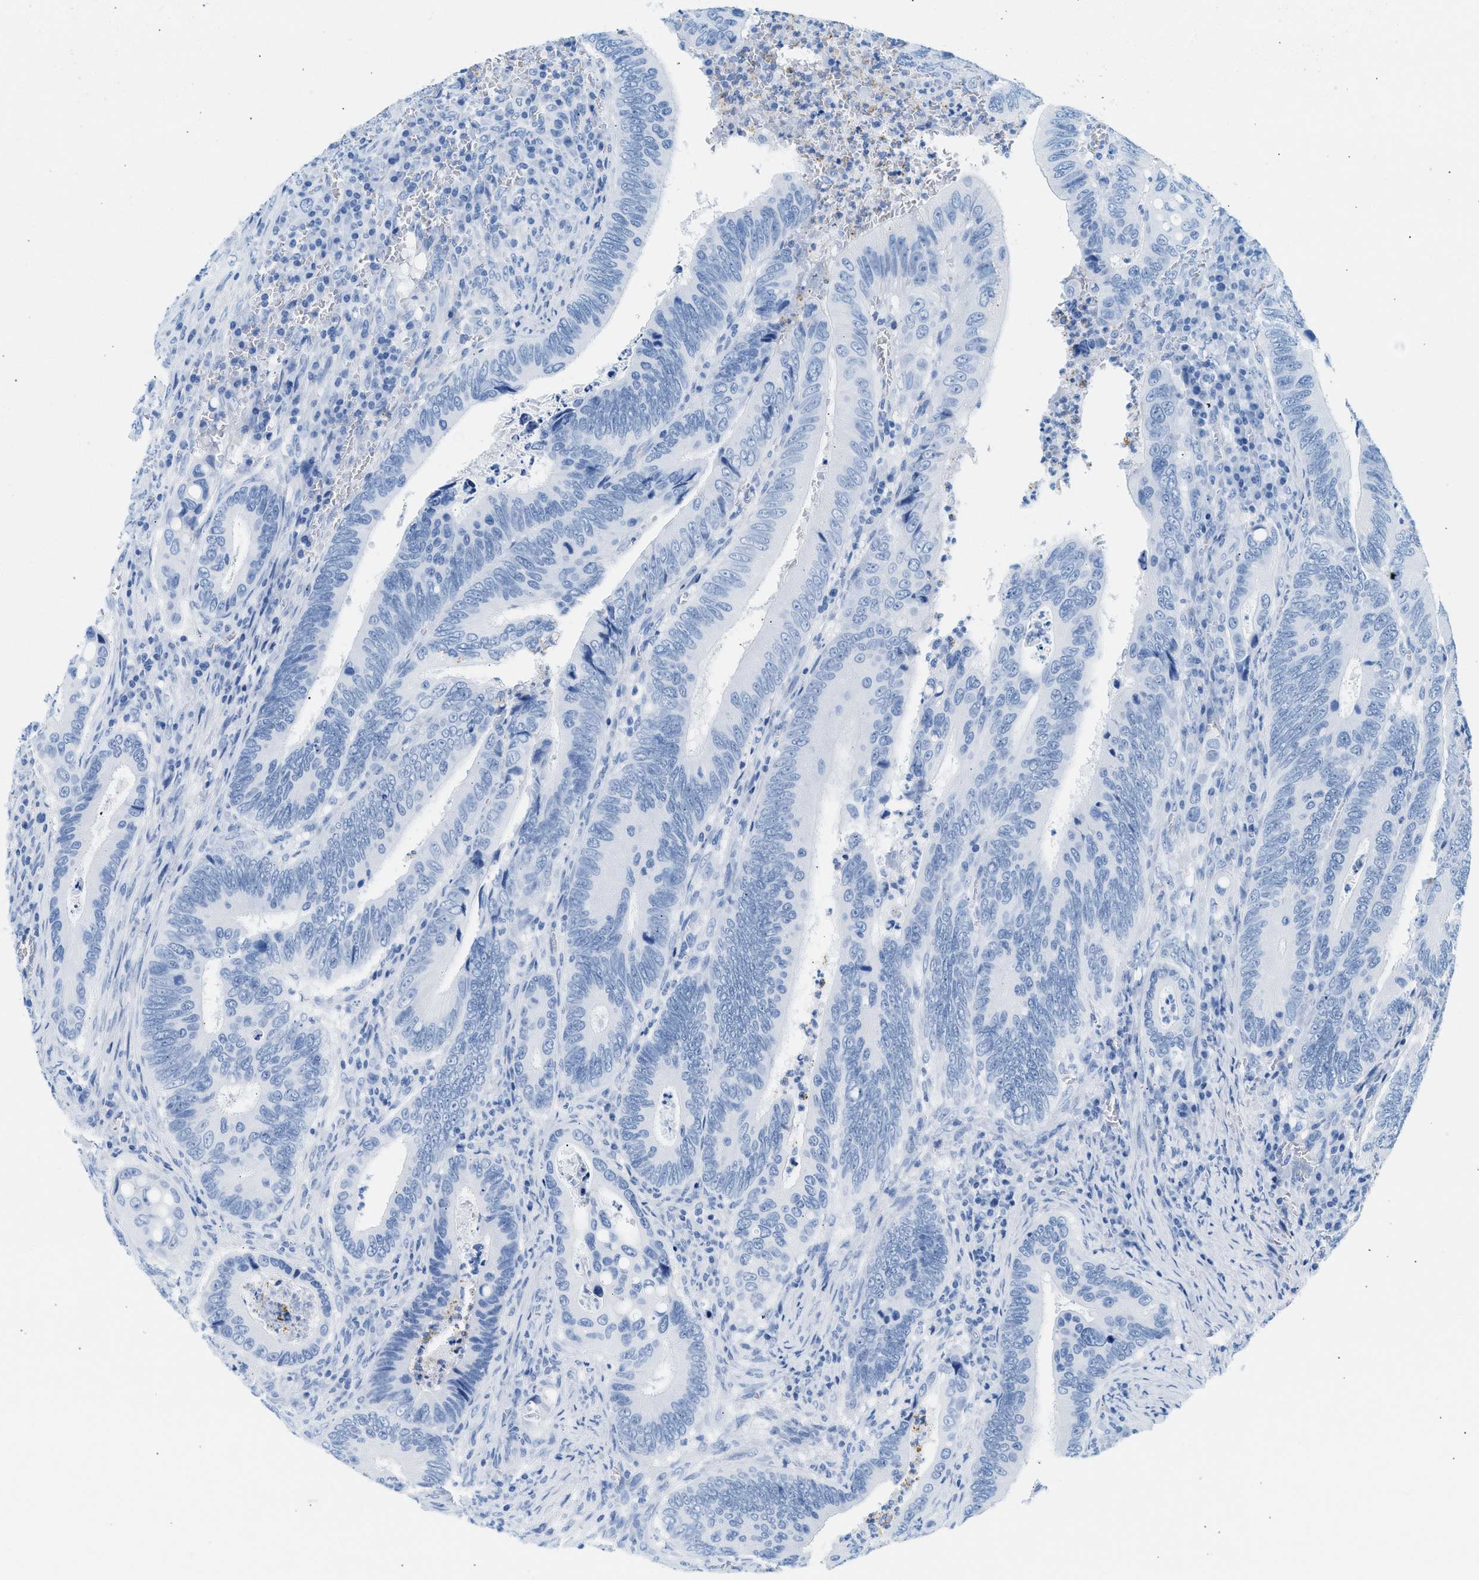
{"staining": {"intensity": "negative", "quantity": "none", "location": "none"}, "tissue": "colorectal cancer", "cell_type": "Tumor cells", "image_type": "cancer", "snomed": [{"axis": "morphology", "description": "Inflammation, NOS"}, {"axis": "morphology", "description": "Adenocarcinoma, NOS"}, {"axis": "topography", "description": "Colon"}], "caption": "Photomicrograph shows no protein expression in tumor cells of colorectal cancer (adenocarcinoma) tissue.", "gene": "SPAM1", "patient": {"sex": "male", "age": 72}}